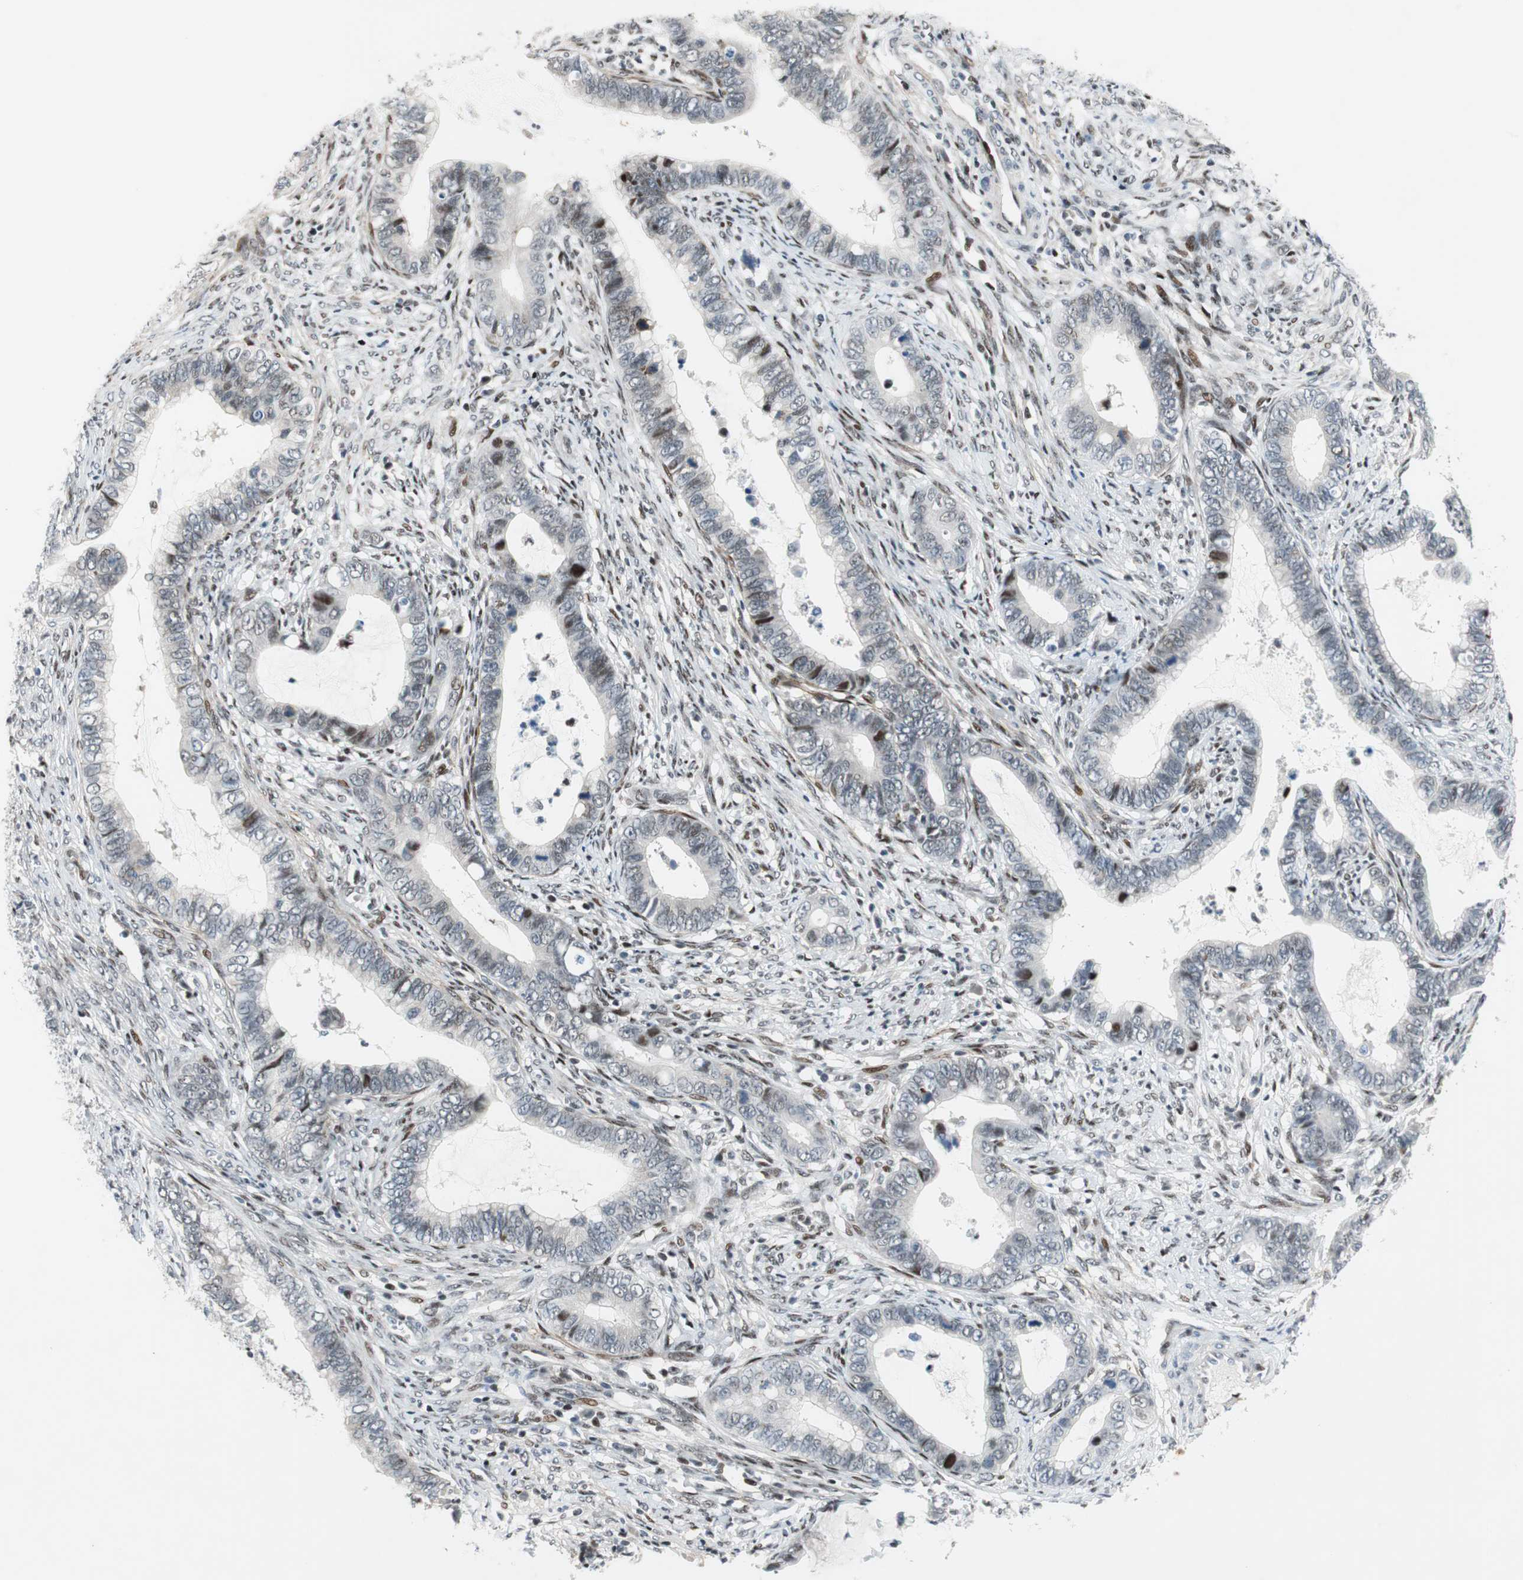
{"staining": {"intensity": "strong", "quantity": "<25%", "location": "nuclear"}, "tissue": "cervical cancer", "cell_type": "Tumor cells", "image_type": "cancer", "snomed": [{"axis": "morphology", "description": "Adenocarcinoma, NOS"}, {"axis": "topography", "description": "Cervix"}], "caption": "High-magnification brightfield microscopy of adenocarcinoma (cervical) stained with DAB (brown) and counterstained with hematoxylin (blue). tumor cells exhibit strong nuclear expression is identified in about<25% of cells. The protein of interest is stained brown, and the nuclei are stained in blue (DAB IHC with brightfield microscopy, high magnification).", "gene": "FBXO44", "patient": {"sex": "female", "age": 44}}